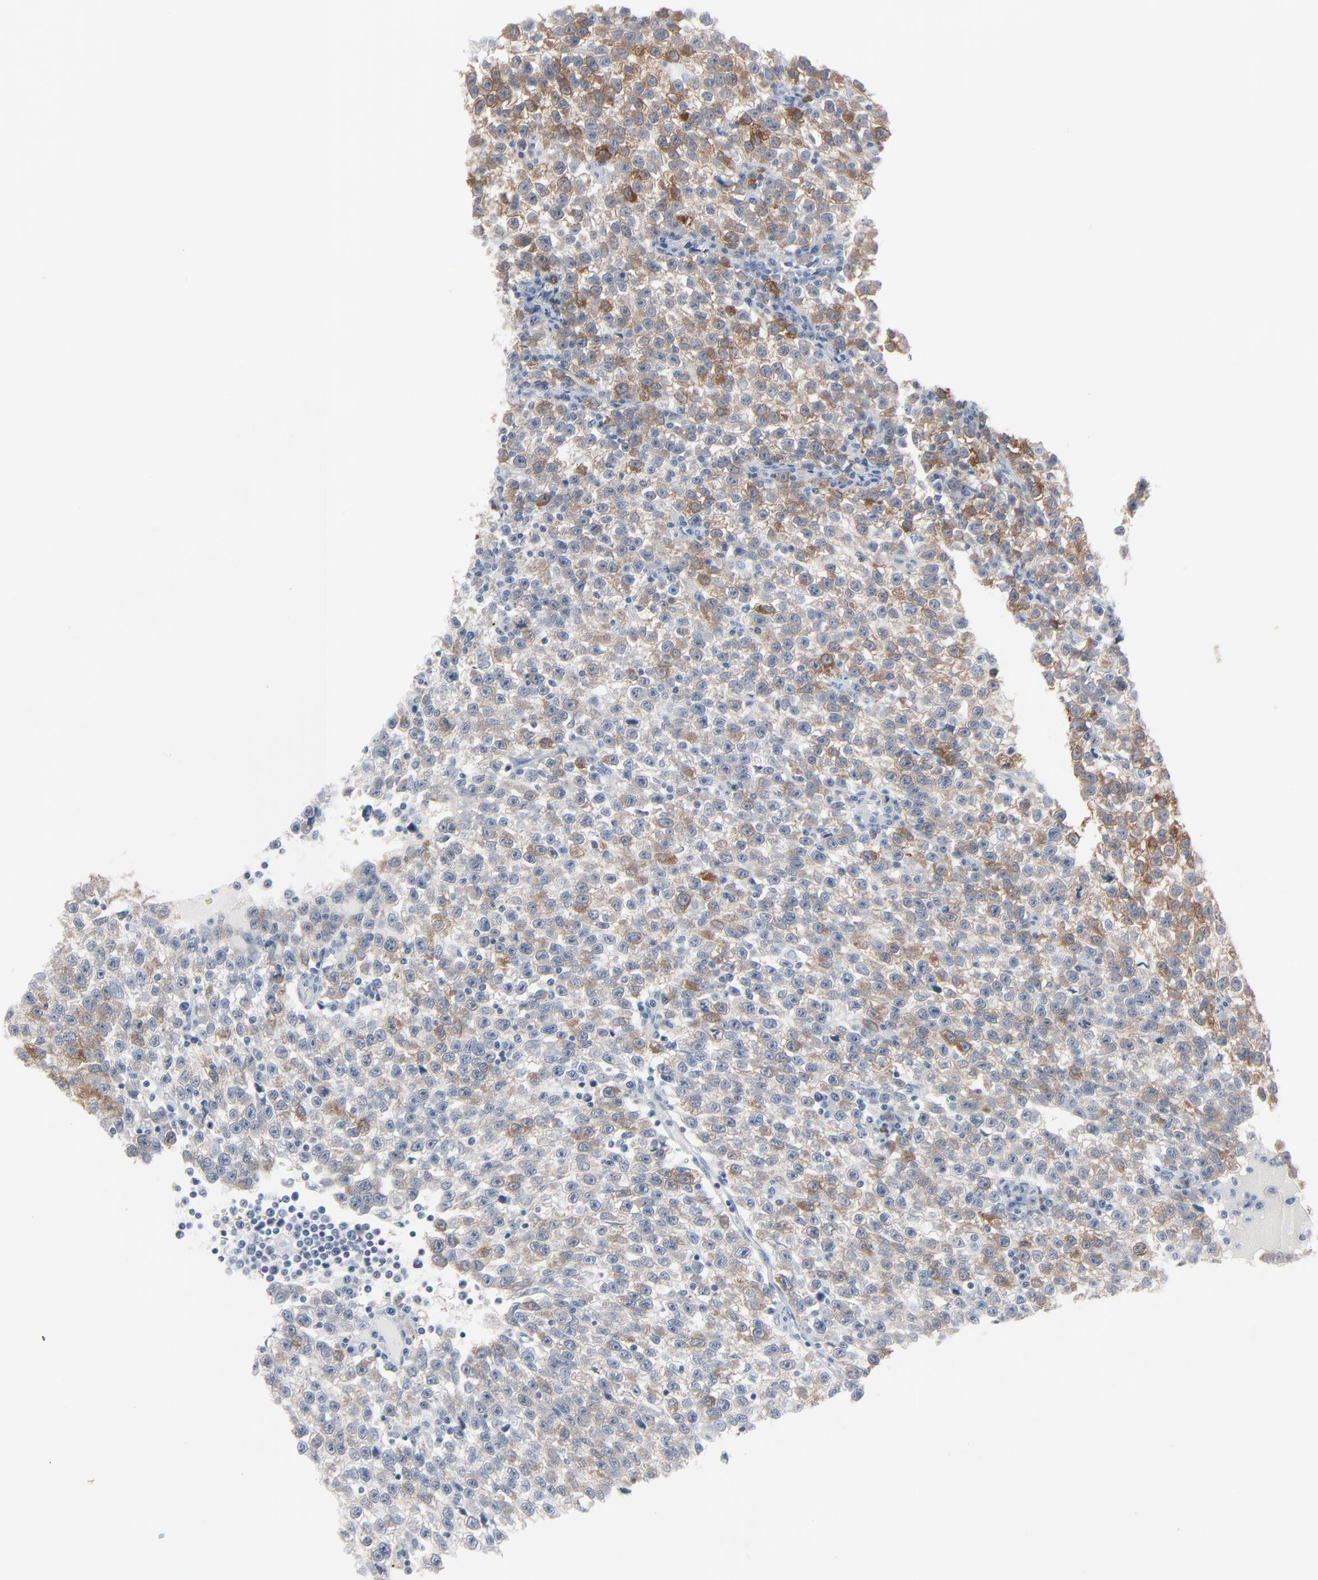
{"staining": {"intensity": "moderate", "quantity": ">75%", "location": "cytoplasmic/membranous"}, "tissue": "testis cancer", "cell_type": "Tumor cells", "image_type": "cancer", "snomed": [{"axis": "morphology", "description": "Seminoma, NOS"}, {"axis": "topography", "description": "Testis"}], "caption": "Testis seminoma tissue shows moderate cytoplasmic/membranous expression in about >75% of tumor cells", "gene": "PHGDH", "patient": {"sex": "male", "age": 35}}